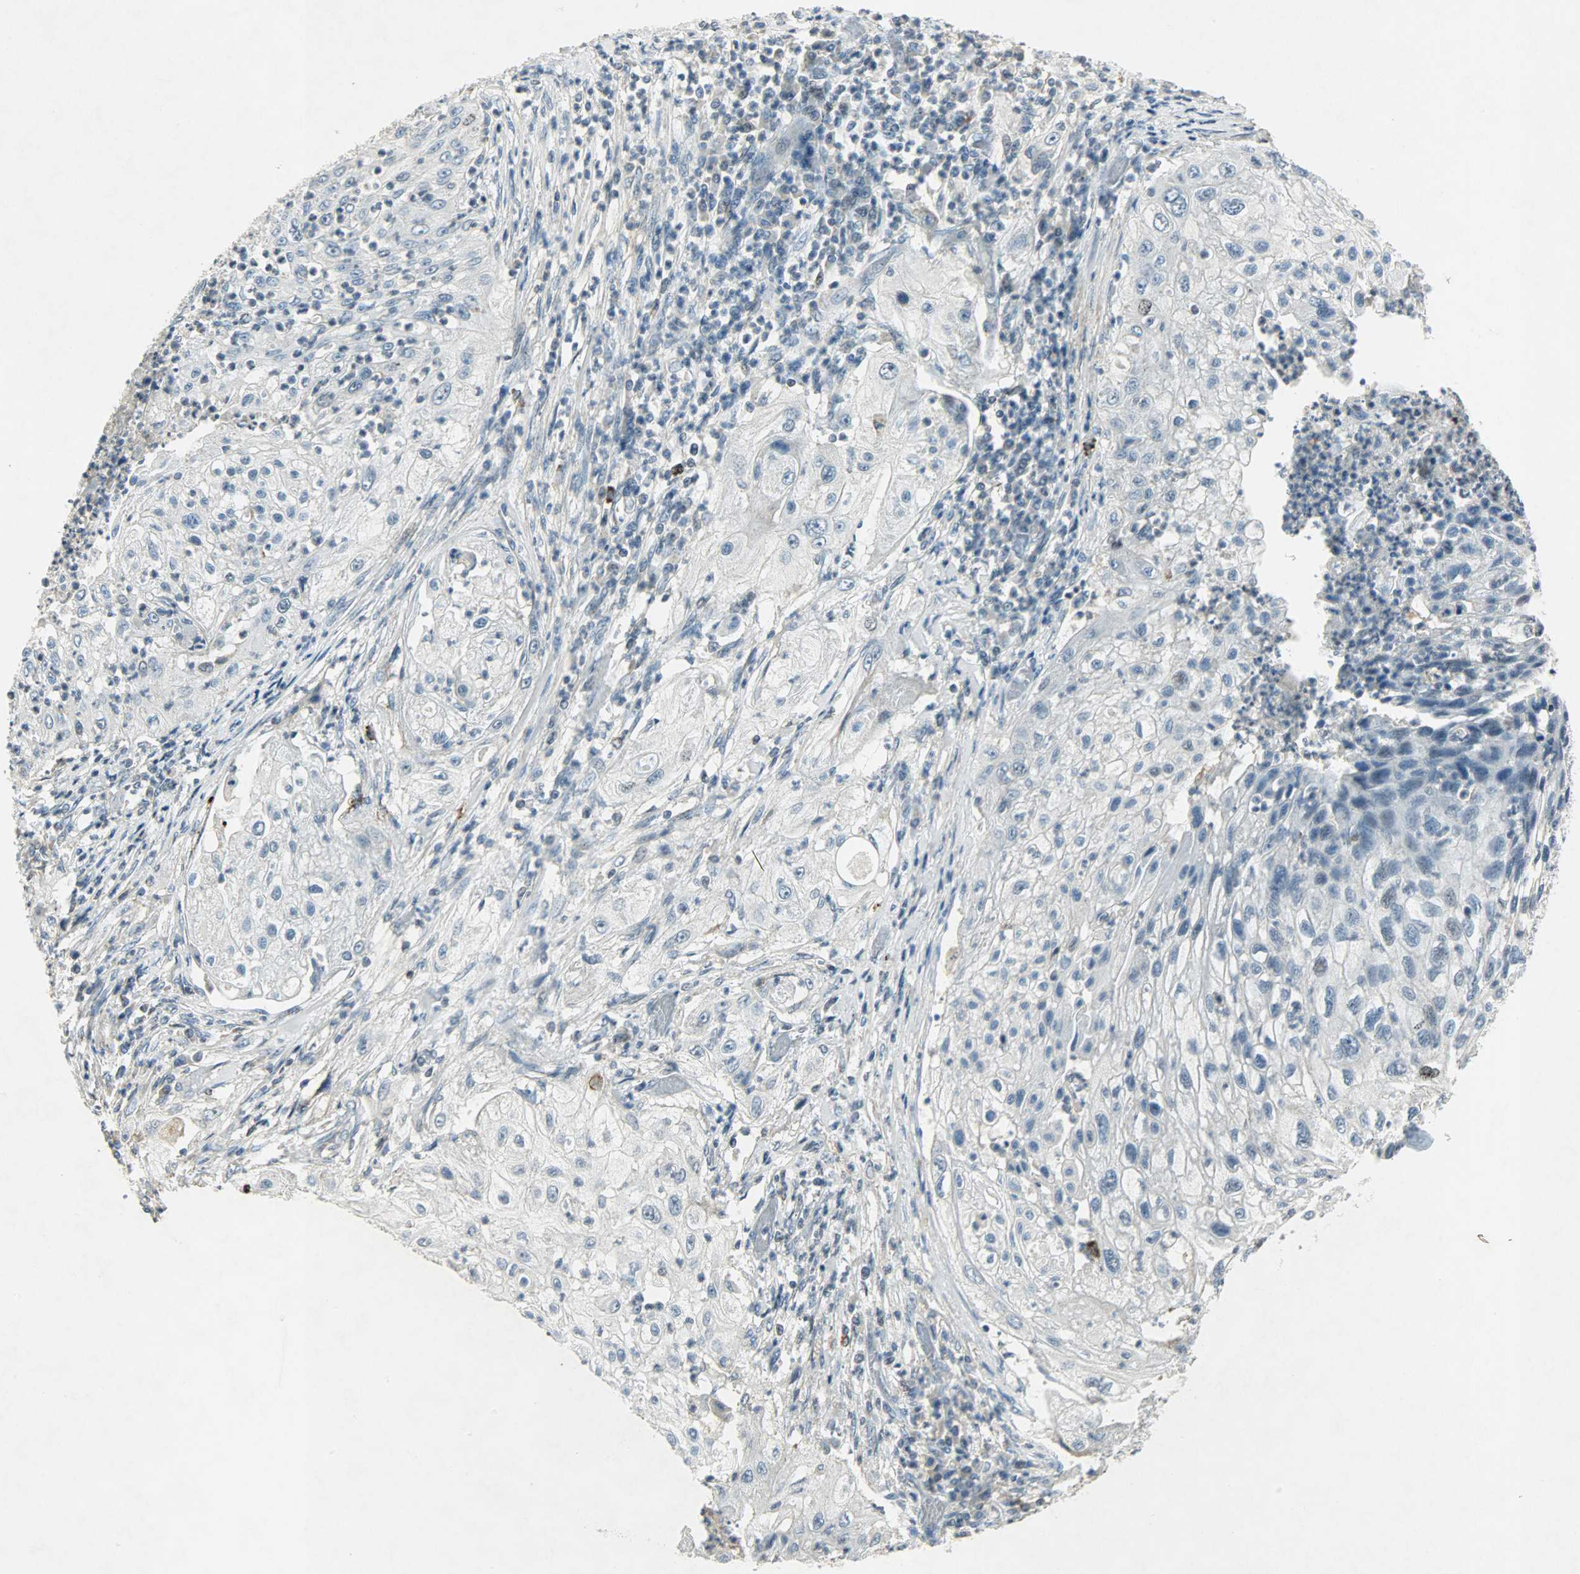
{"staining": {"intensity": "negative", "quantity": "none", "location": "none"}, "tissue": "lung cancer", "cell_type": "Tumor cells", "image_type": "cancer", "snomed": [{"axis": "morphology", "description": "Inflammation, NOS"}, {"axis": "morphology", "description": "Squamous cell carcinoma, NOS"}, {"axis": "topography", "description": "Lymph node"}, {"axis": "topography", "description": "Soft tissue"}, {"axis": "topography", "description": "Lung"}], "caption": "A histopathology image of human lung squamous cell carcinoma is negative for staining in tumor cells. The staining is performed using DAB brown chromogen with nuclei counter-stained in using hematoxylin.", "gene": "AURKB", "patient": {"sex": "male", "age": 66}}